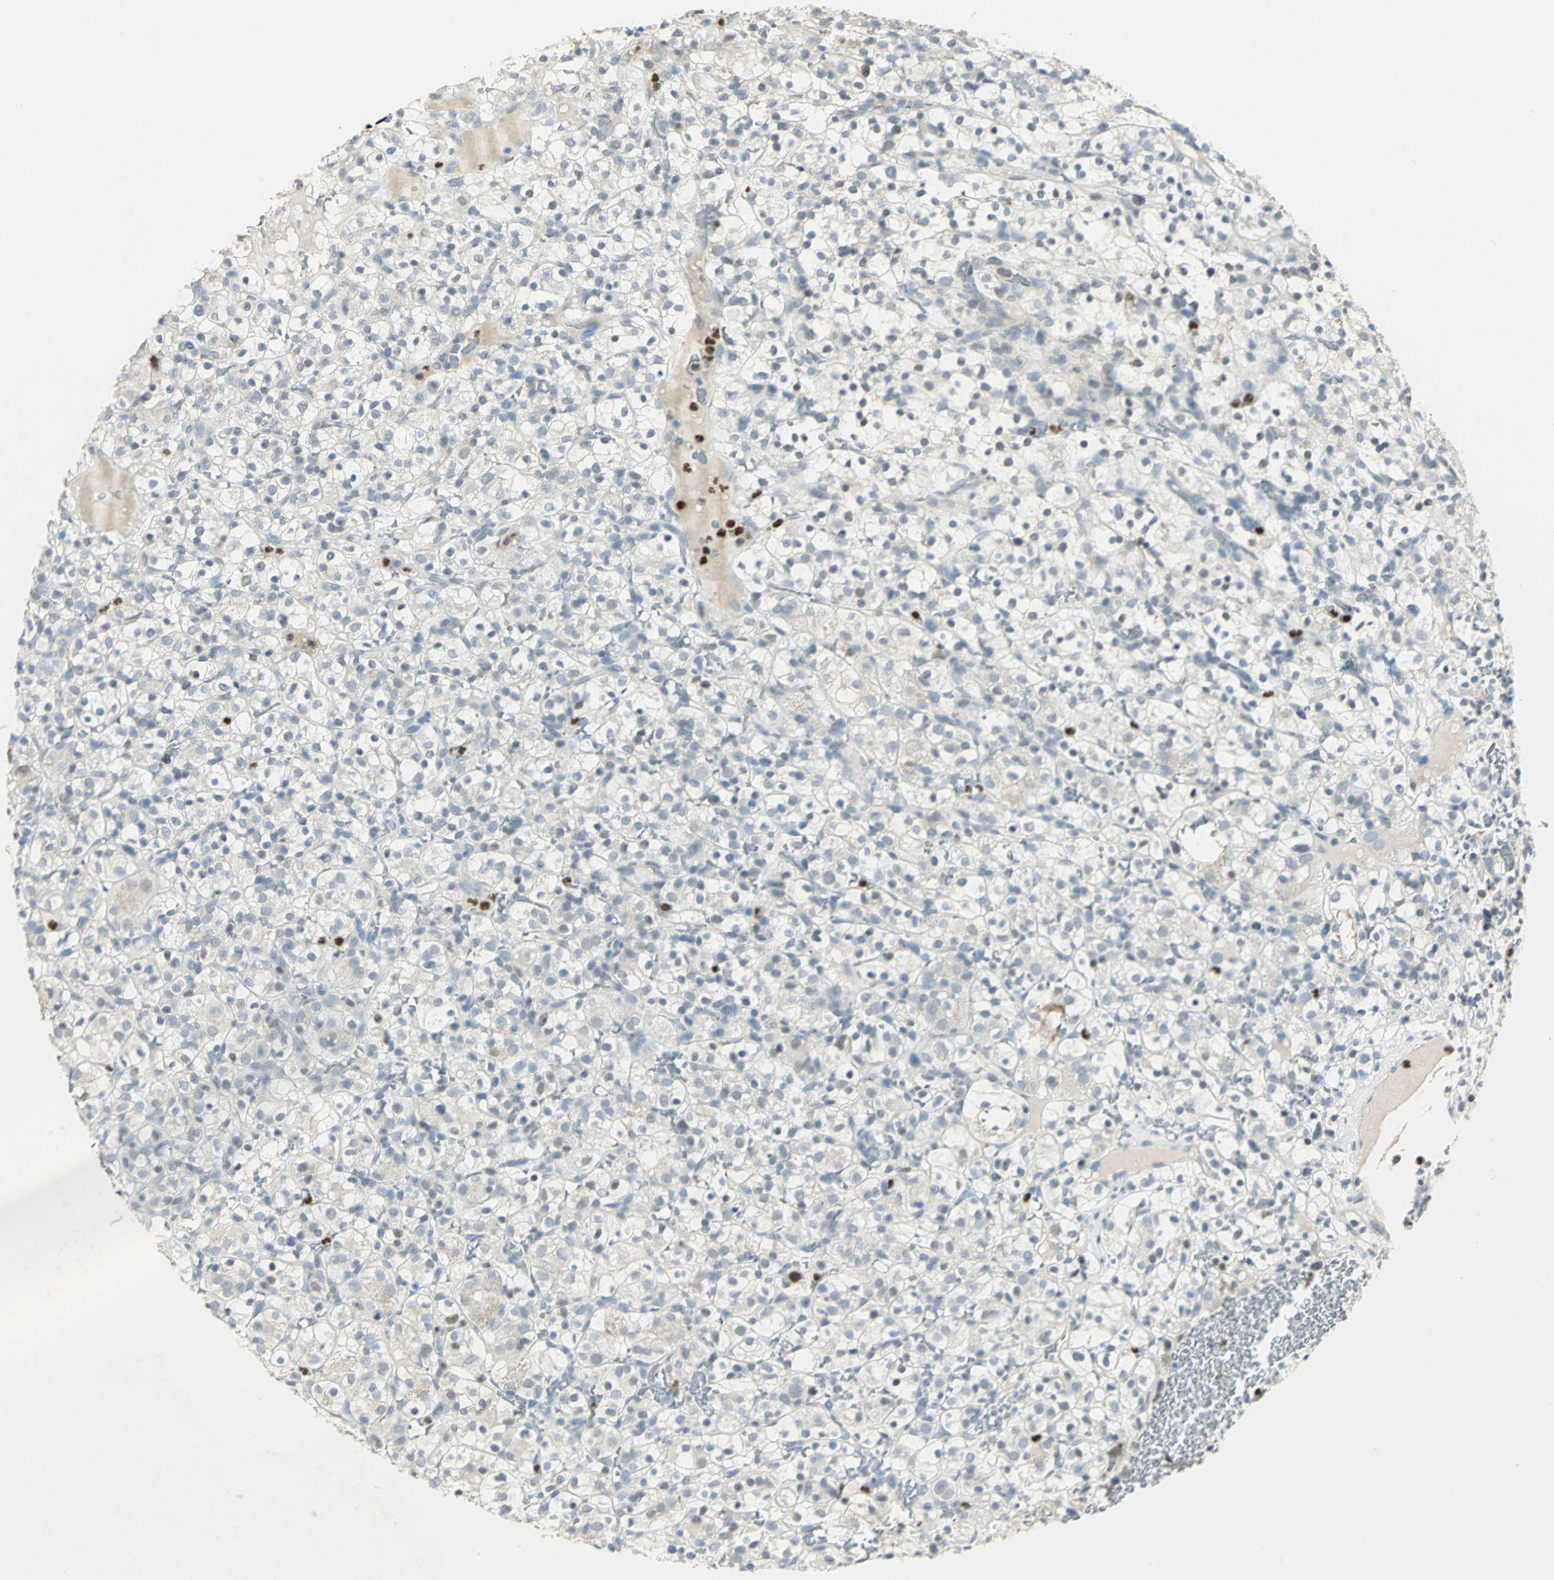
{"staining": {"intensity": "negative", "quantity": "none", "location": "none"}, "tissue": "renal cancer", "cell_type": "Tumor cells", "image_type": "cancer", "snomed": [{"axis": "morphology", "description": "Normal tissue, NOS"}, {"axis": "morphology", "description": "Adenocarcinoma, NOS"}, {"axis": "topography", "description": "Kidney"}], "caption": "Tumor cells are negative for protein expression in human renal cancer (adenocarcinoma).", "gene": "BCL6", "patient": {"sex": "female", "age": 72}}